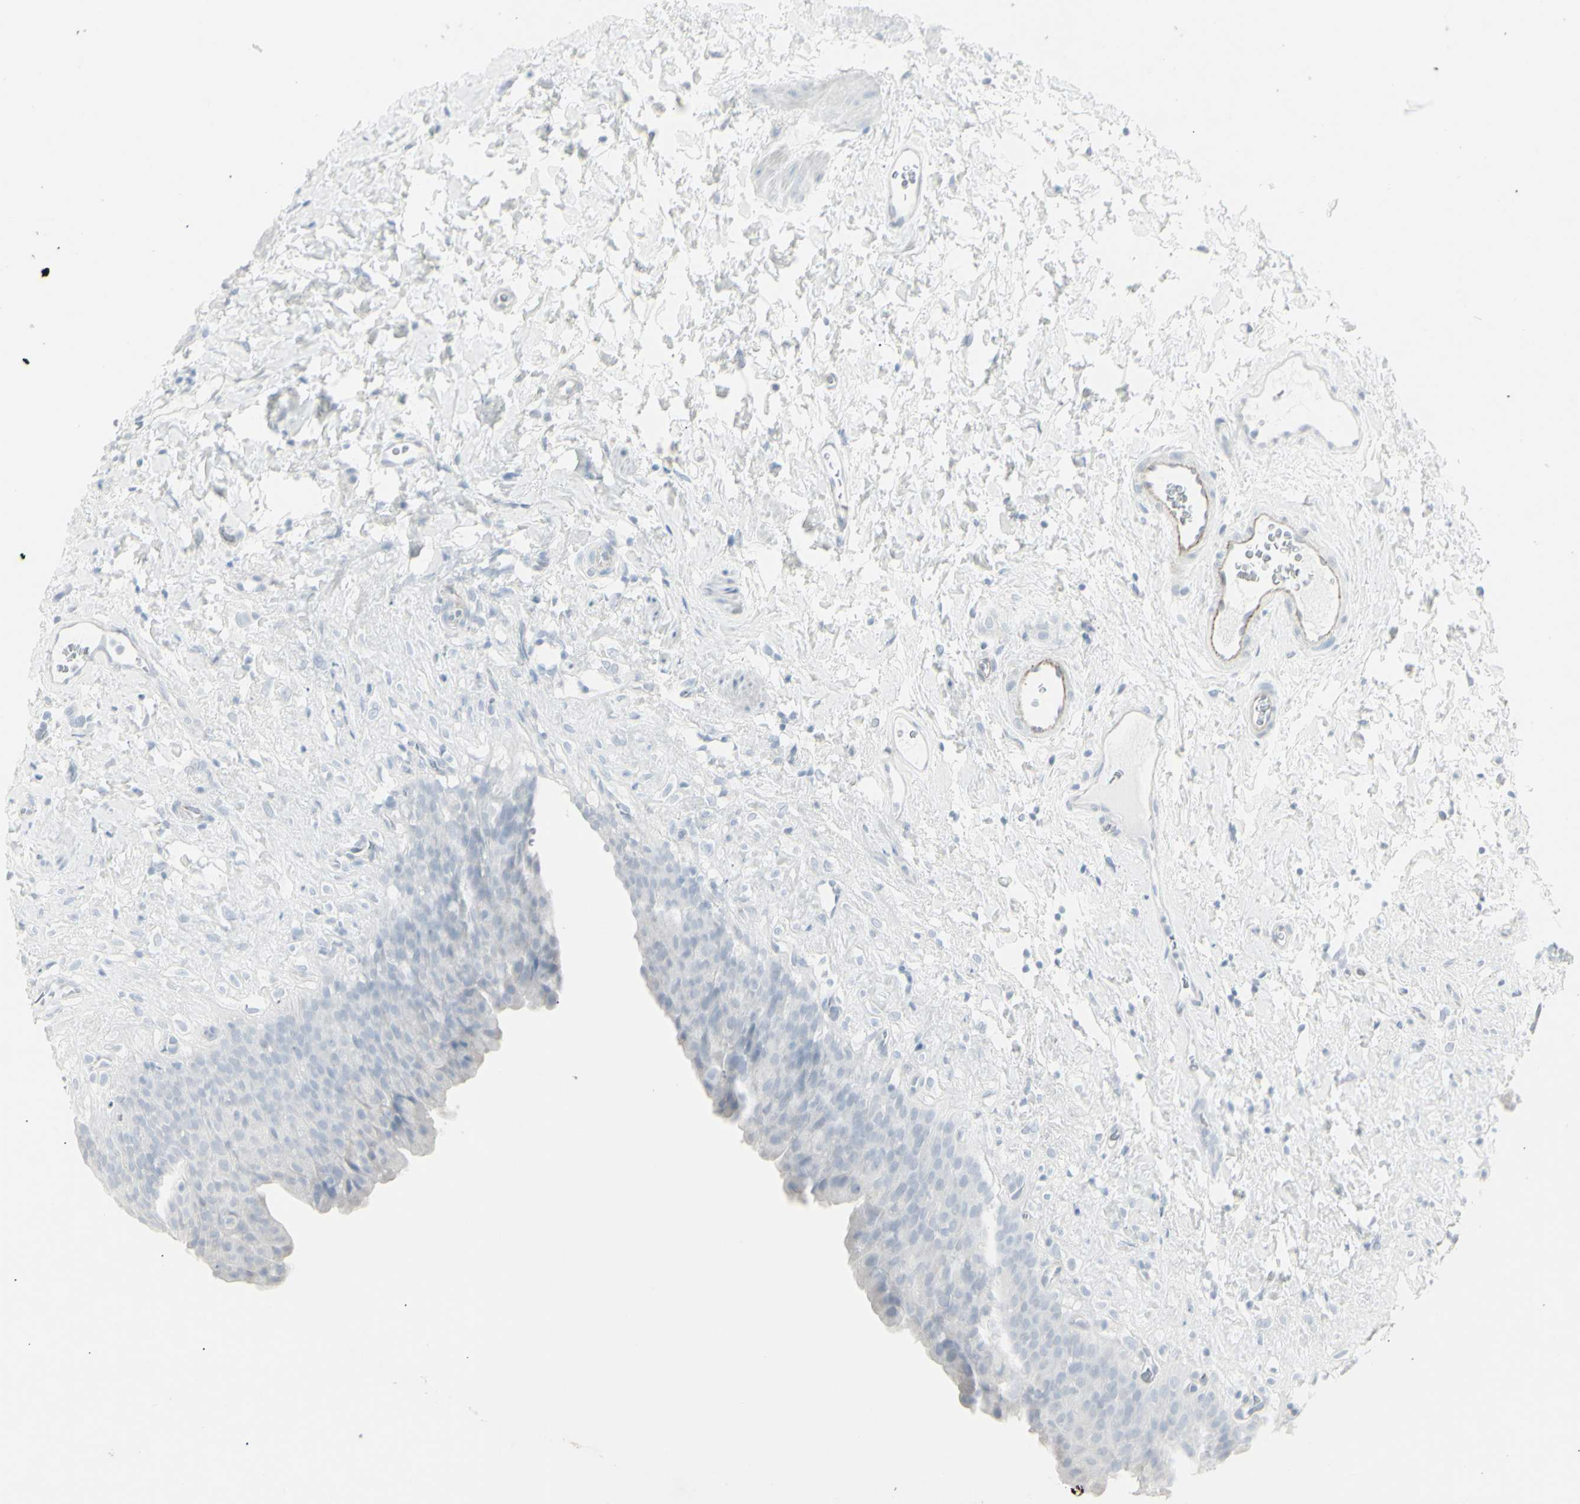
{"staining": {"intensity": "negative", "quantity": "none", "location": "none"}, "tissue": "urinary bladder", "cell_type": "Urothelial cells", "image_type": "normal", "snomed": [{"axis": "morphology", "description": "Normal tissue, NOS"}, {"axis": "topography", "description": "Urinary bladder"}], "caption": "An image of human urinary bladder is negative for staining in urothelial cells.", "gene": "YBX2", "patient": {"sex": "female", "age": 79}}